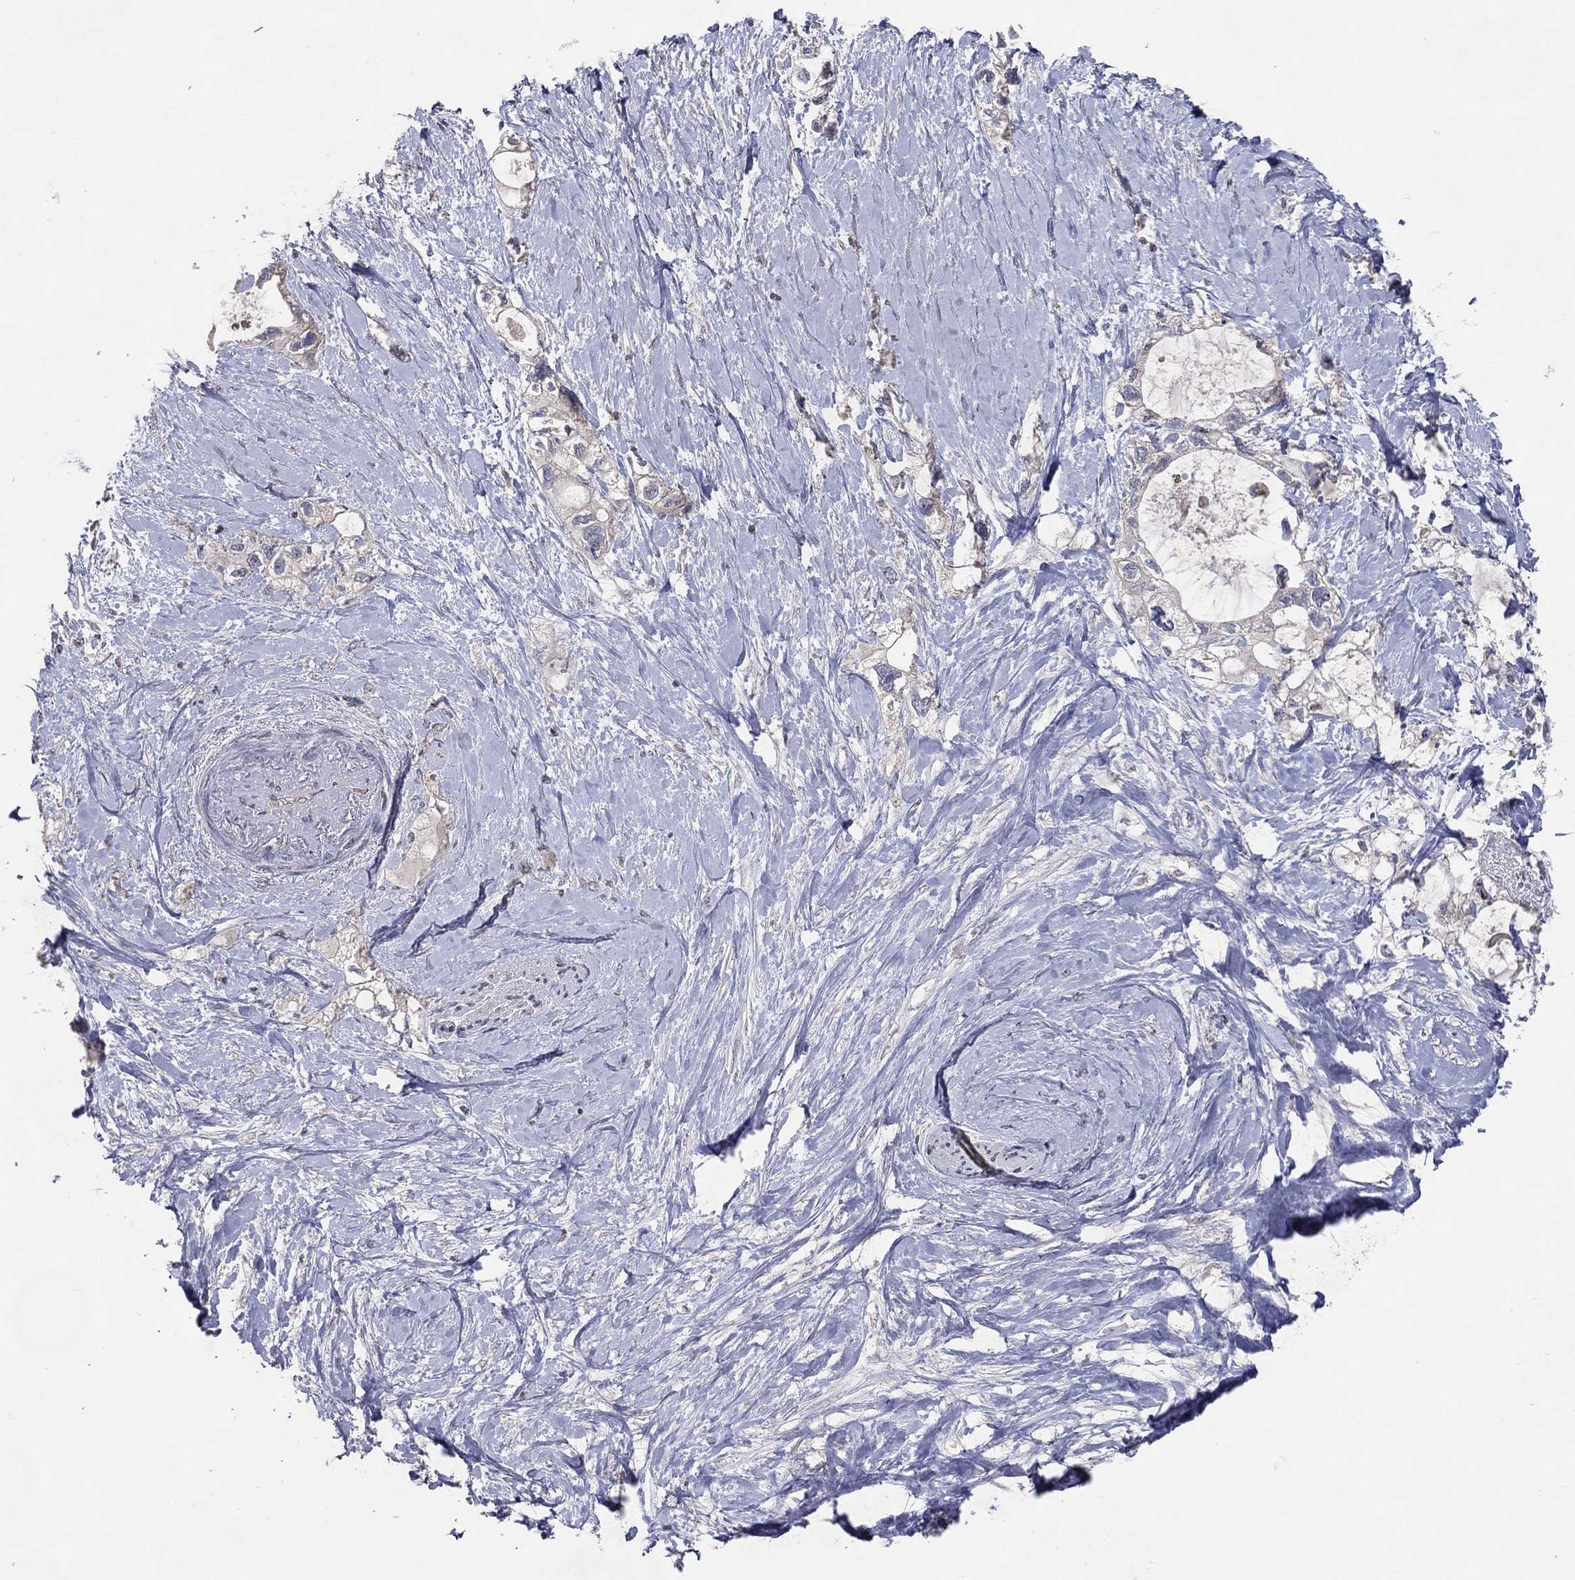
{"staining": {"intensity": "negative", "quantity": "none", "location": "none"}, "tissue": "pancreatic cancer", "cell_type": "Tumor cells", "image_type": "cancer", "snomed": [{"axis": "morphology", "description": "Adenocarcinoma, NOS"}, {"axis": "topography", "description": "Pancreas"}], "caption": "IHC micrograph of neoplastic tissue: human adenocarcinoma (pancreatic) stained with DAB (3,3'-diaminobenzidine) reveals no significant protein positivity in tumor cells. (Stains: DAB (3,3'-diaminobenzidine) immunohistochemistry with hematoxylin counter stain, Microscopy: brightfield microscopy at high magnification).", "gene": "DNAH7", "patient": {"sex": "female", "age": 56}}